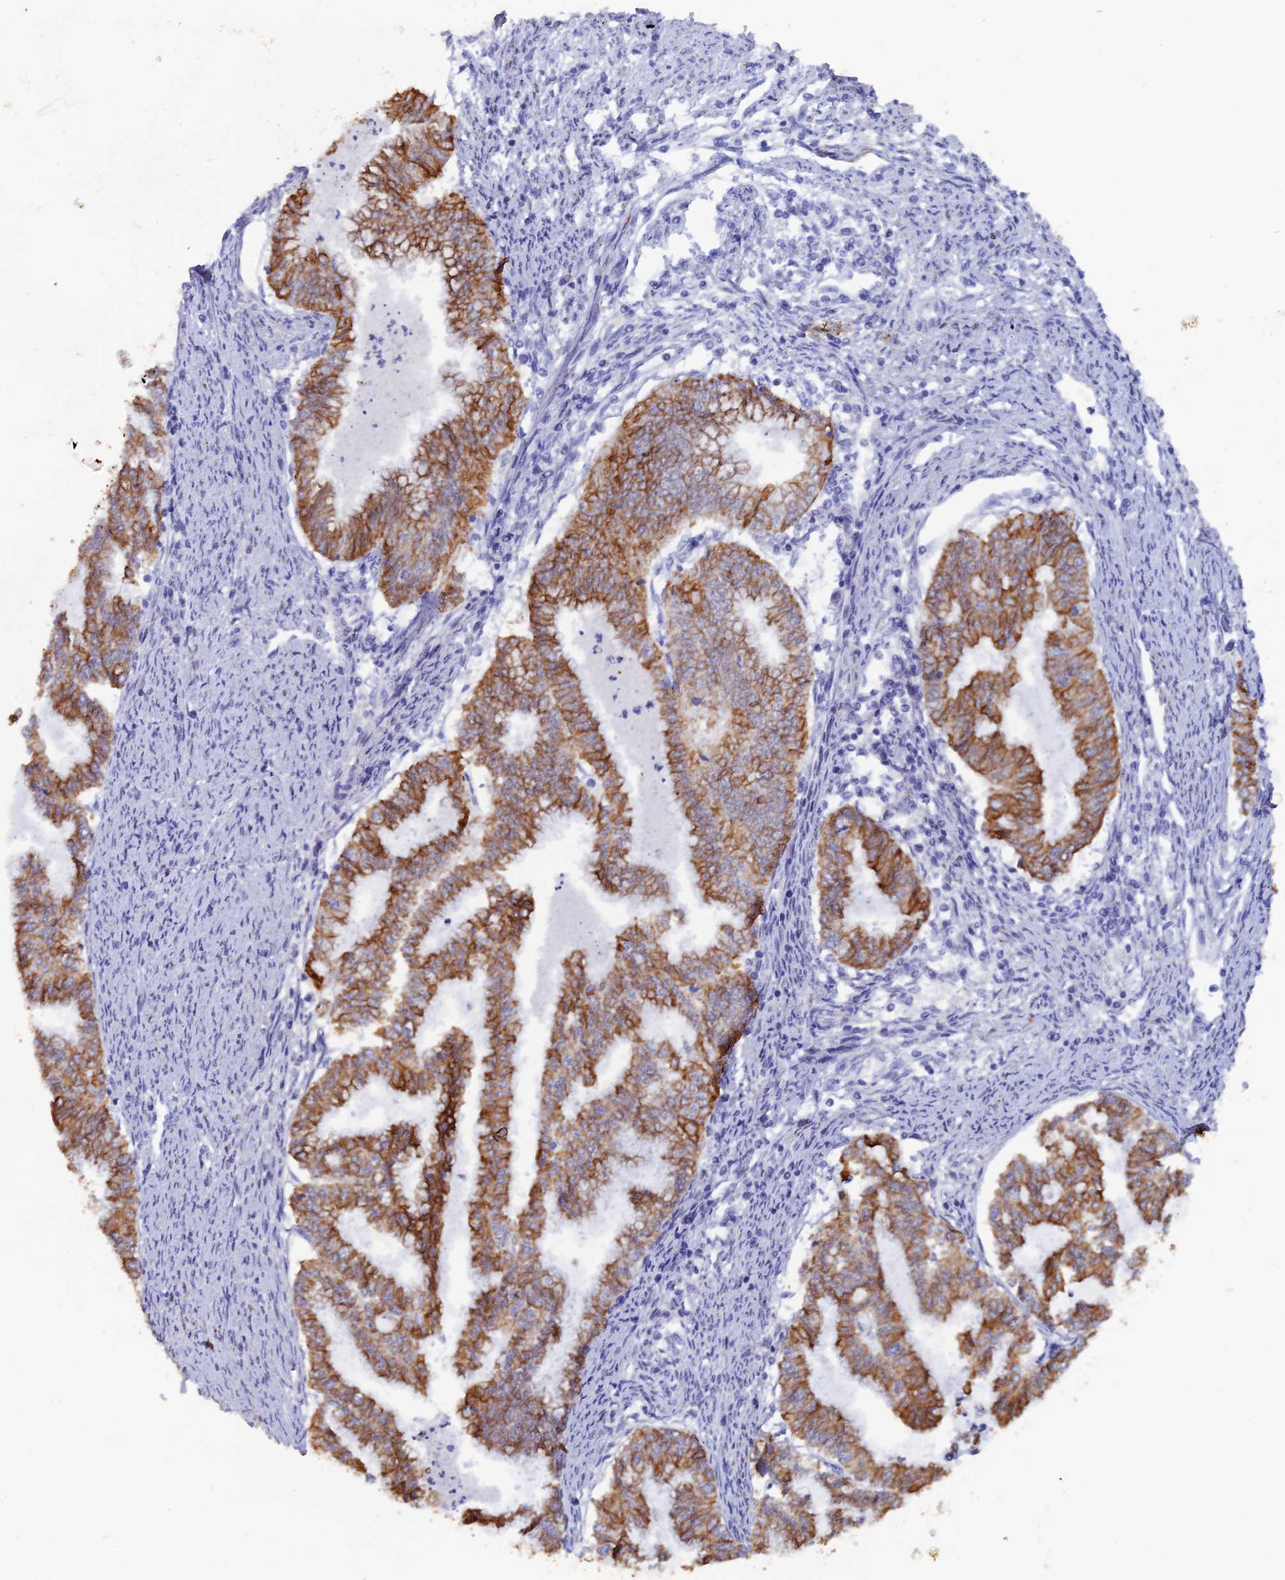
{"staining": {"intensity": "moderate", "quantity": ">75%", "location": "cytoplasmic/membranous"}, "tissue": "endometrial cancer", "cell_type": "Tumor cells", "image_type": "cancer", "snomed": [{"axis": "morphology", "description": "Adenocarcinoma, NOS"}, {"axis": "topography", "description": "Endometrium"}], "caption": "Endometrial adenocarcinoma was stained to show a protein in brown. There is medium levels of moderate cytoplasmic/membranous expression in about >75% of tumor cells.", "gene": "SRFBP1", "patient": {"sex": "female", "age": 79}}